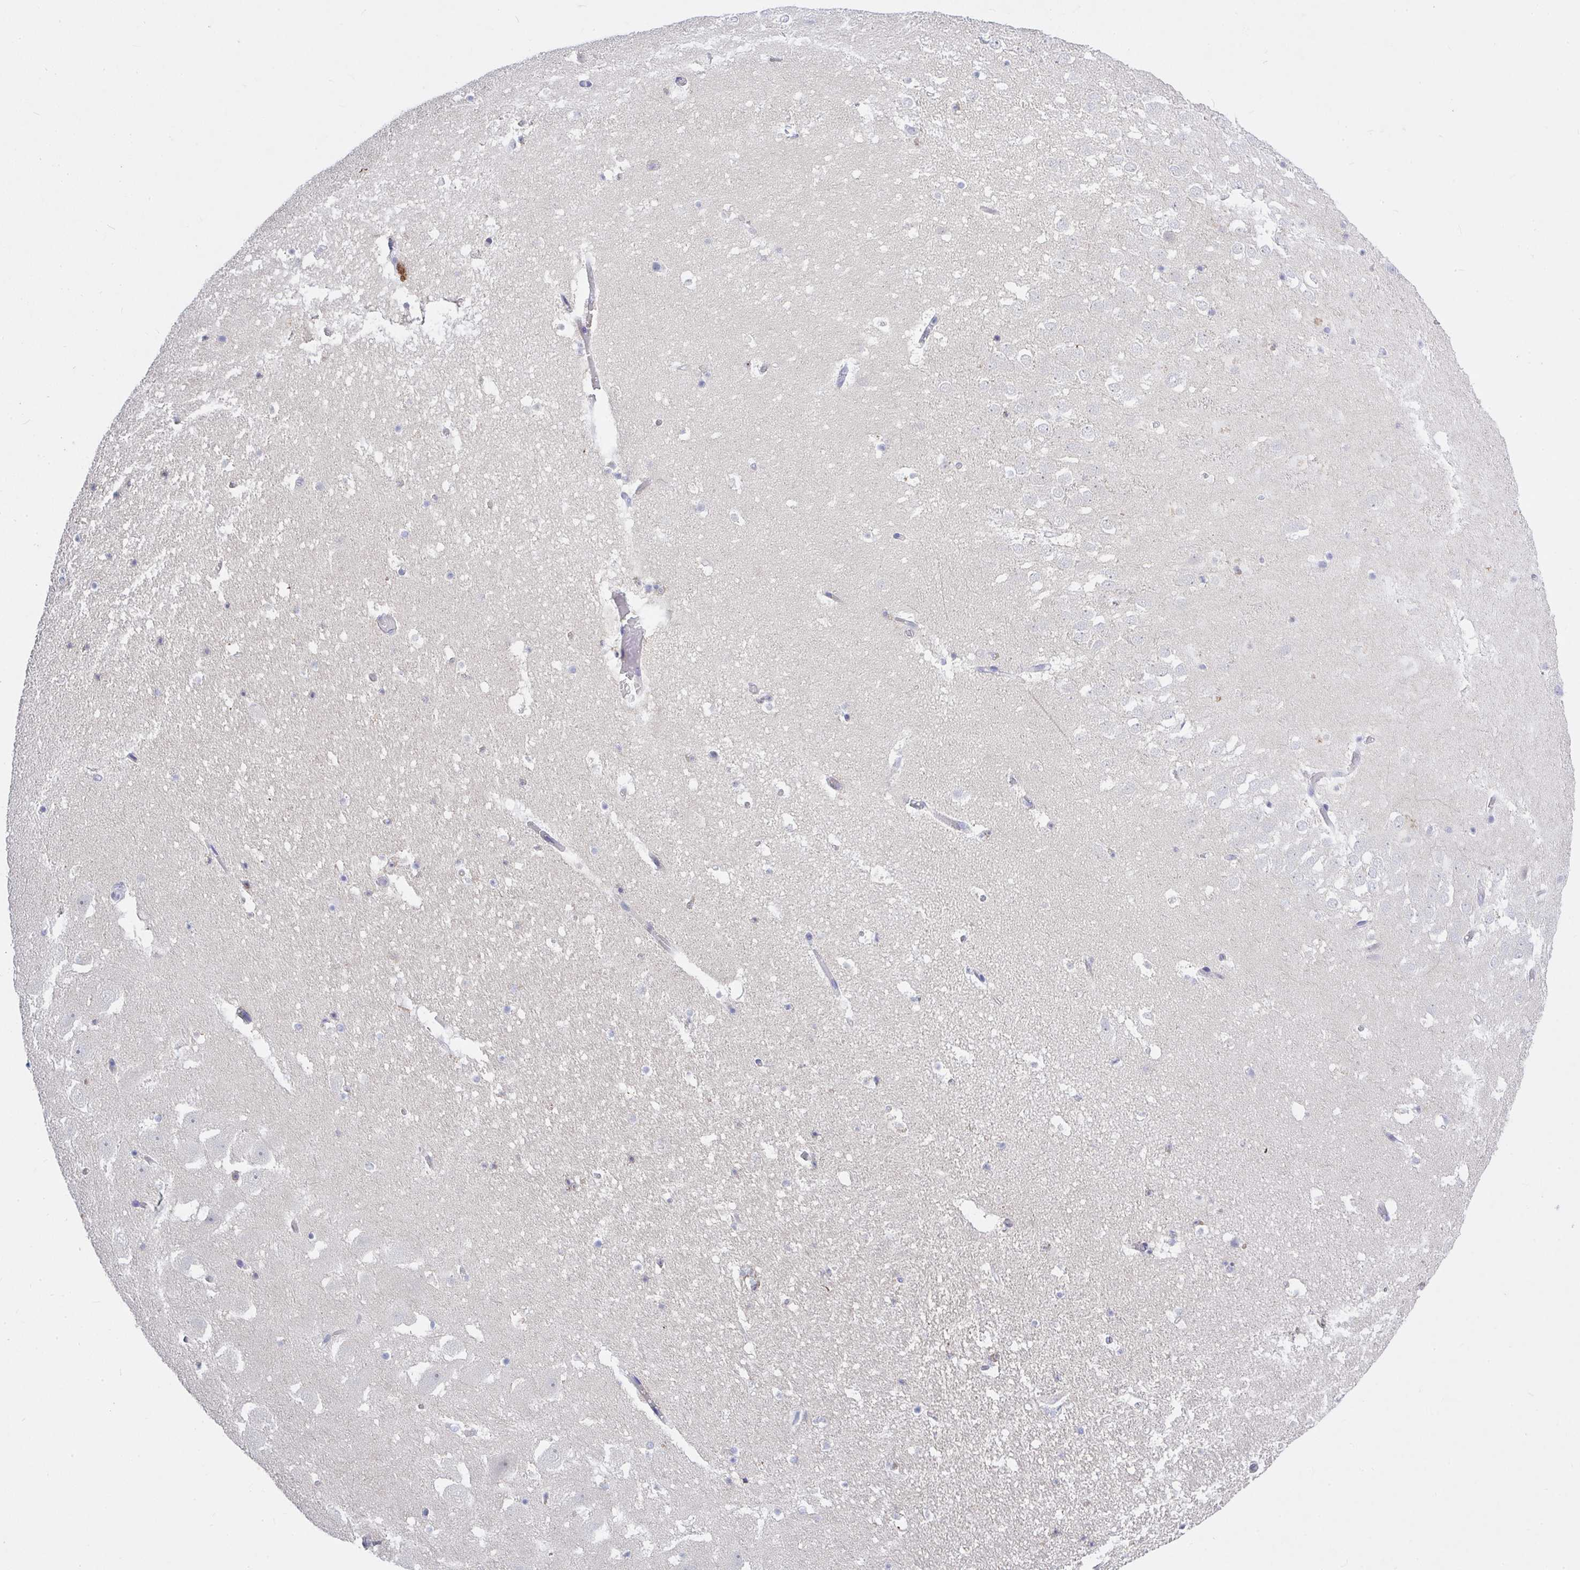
{"staining": {"intensity": "negative", "quantity": "none", "location": "none"}, "tissue": "hippocampus", "cell_type": "Glial cells", "image_type": "normal", "snomed": [{"axis": "morphology", "description": "Normal tissue, NOS"}, {"axis": "topography", "description": "Hippocampus"}], "caption": "Glial cells show no significant protein expression in benign hippocampus.", "gene": "ZNF561", "patient": {"sex": "female", "age": 42}}